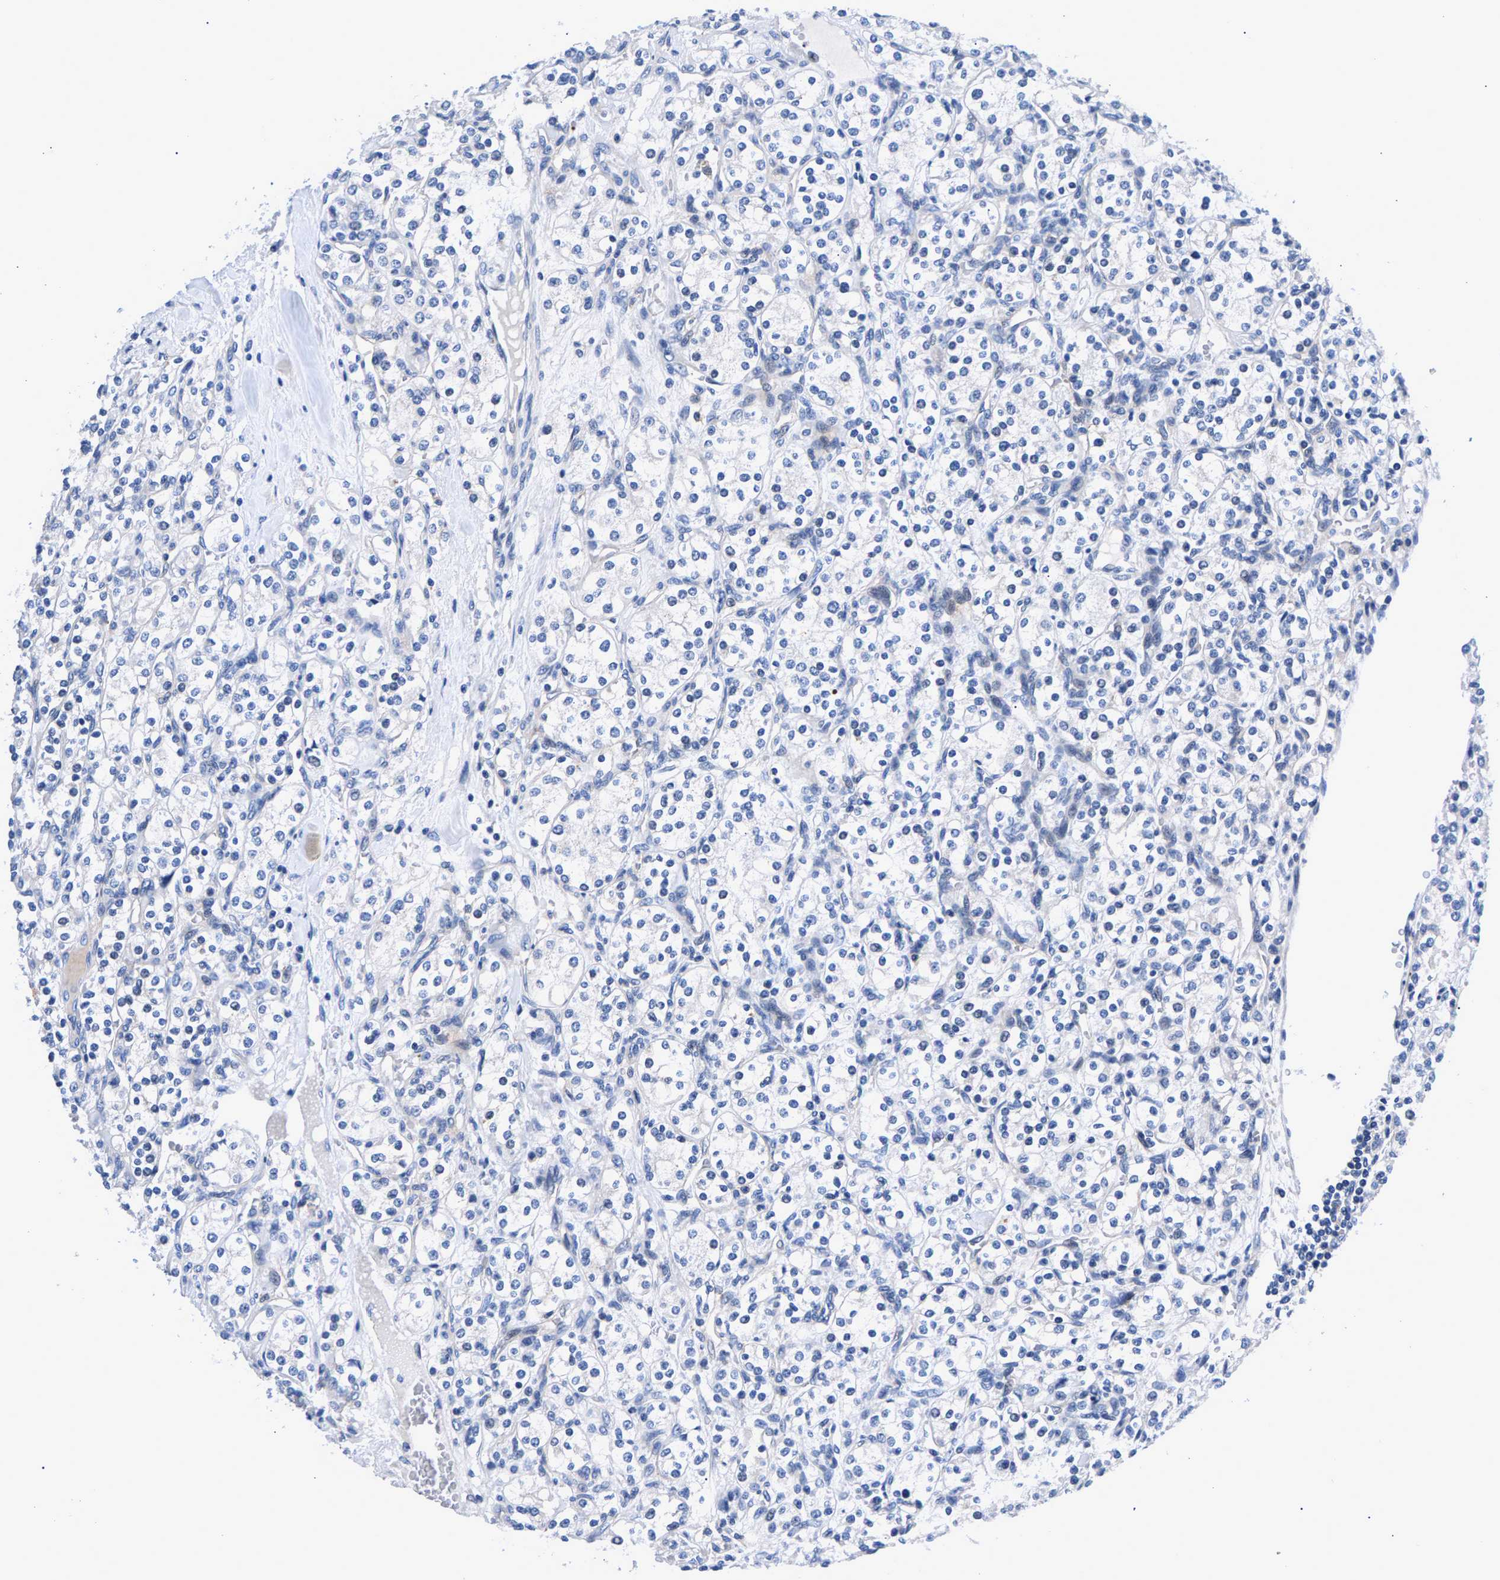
{"staining": {"intensity": "negative", "quantity": "none", "location": "none"}, "tissue": "renal cancer", "cell_type": "Tumor cells", "image_type": "cancer", "snomed": [{"axis": "morphology", "description": "Adenocarcinoma, NOS"}, {"axis": "topography", "description": "Kidney"}], "caption": "An immunohistochemistry photomicrograph of renal cancer is shown. There is no staining in tumor cells of renal cancer.", "gene": "P2RY4", "patient": {"sex": "male", "age": 77}}